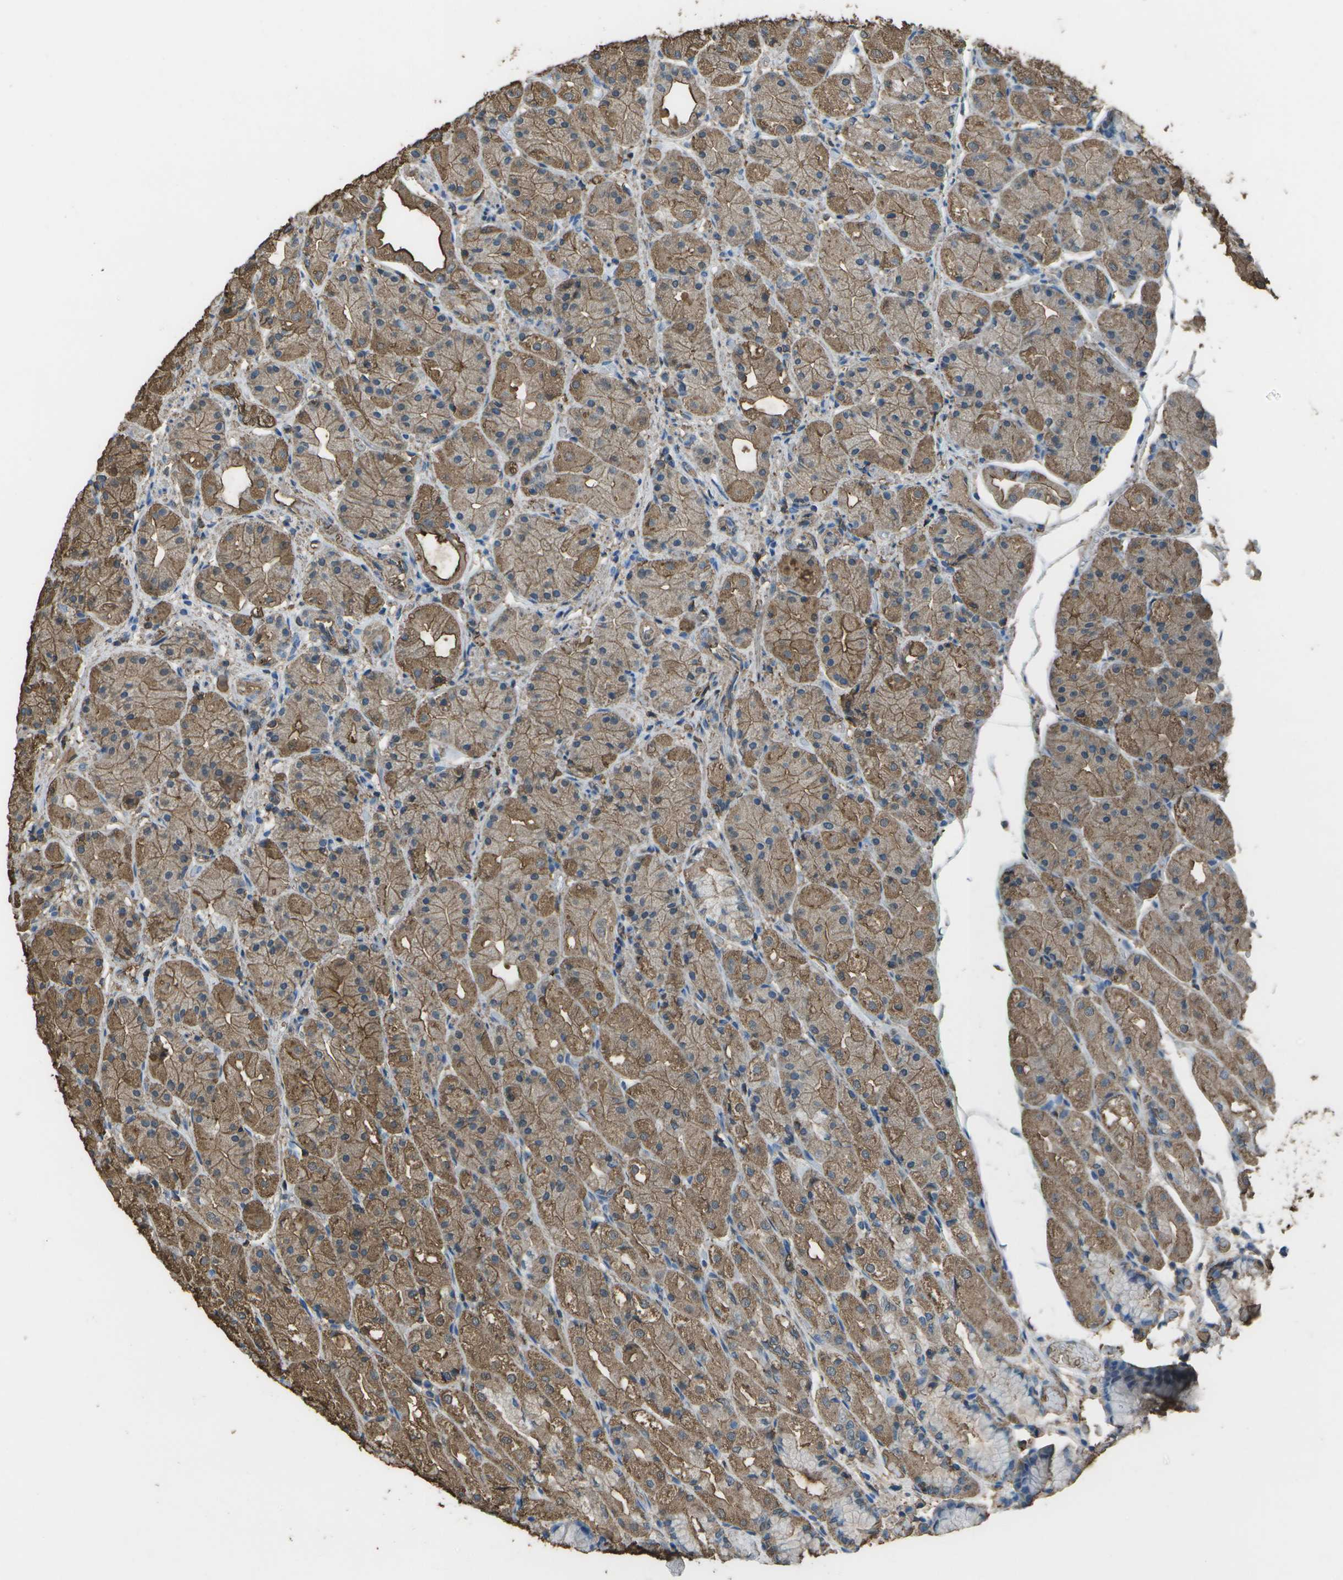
{"staining": {"intensity": "moderate", "quantity": ">75%", "location": "cytoplasmic/membranous"}, "tissue": "stomach", "cell_type": "Glandular cells", "image_type": "normal", "snomed": [{"axis": "morphology", "description": "Normal tissue, NOS"}, {"axis": "topography", "description": "Stomach, upper"}], "caption": "DAB immunohistochemical staining of unremarkable stomach reveals moderate cytoplasmic/membranous protein positivity in approximately >75% of glandular cells.", "gene": "CYP4F11", "patient": {"sex": "male", "age": 72}}